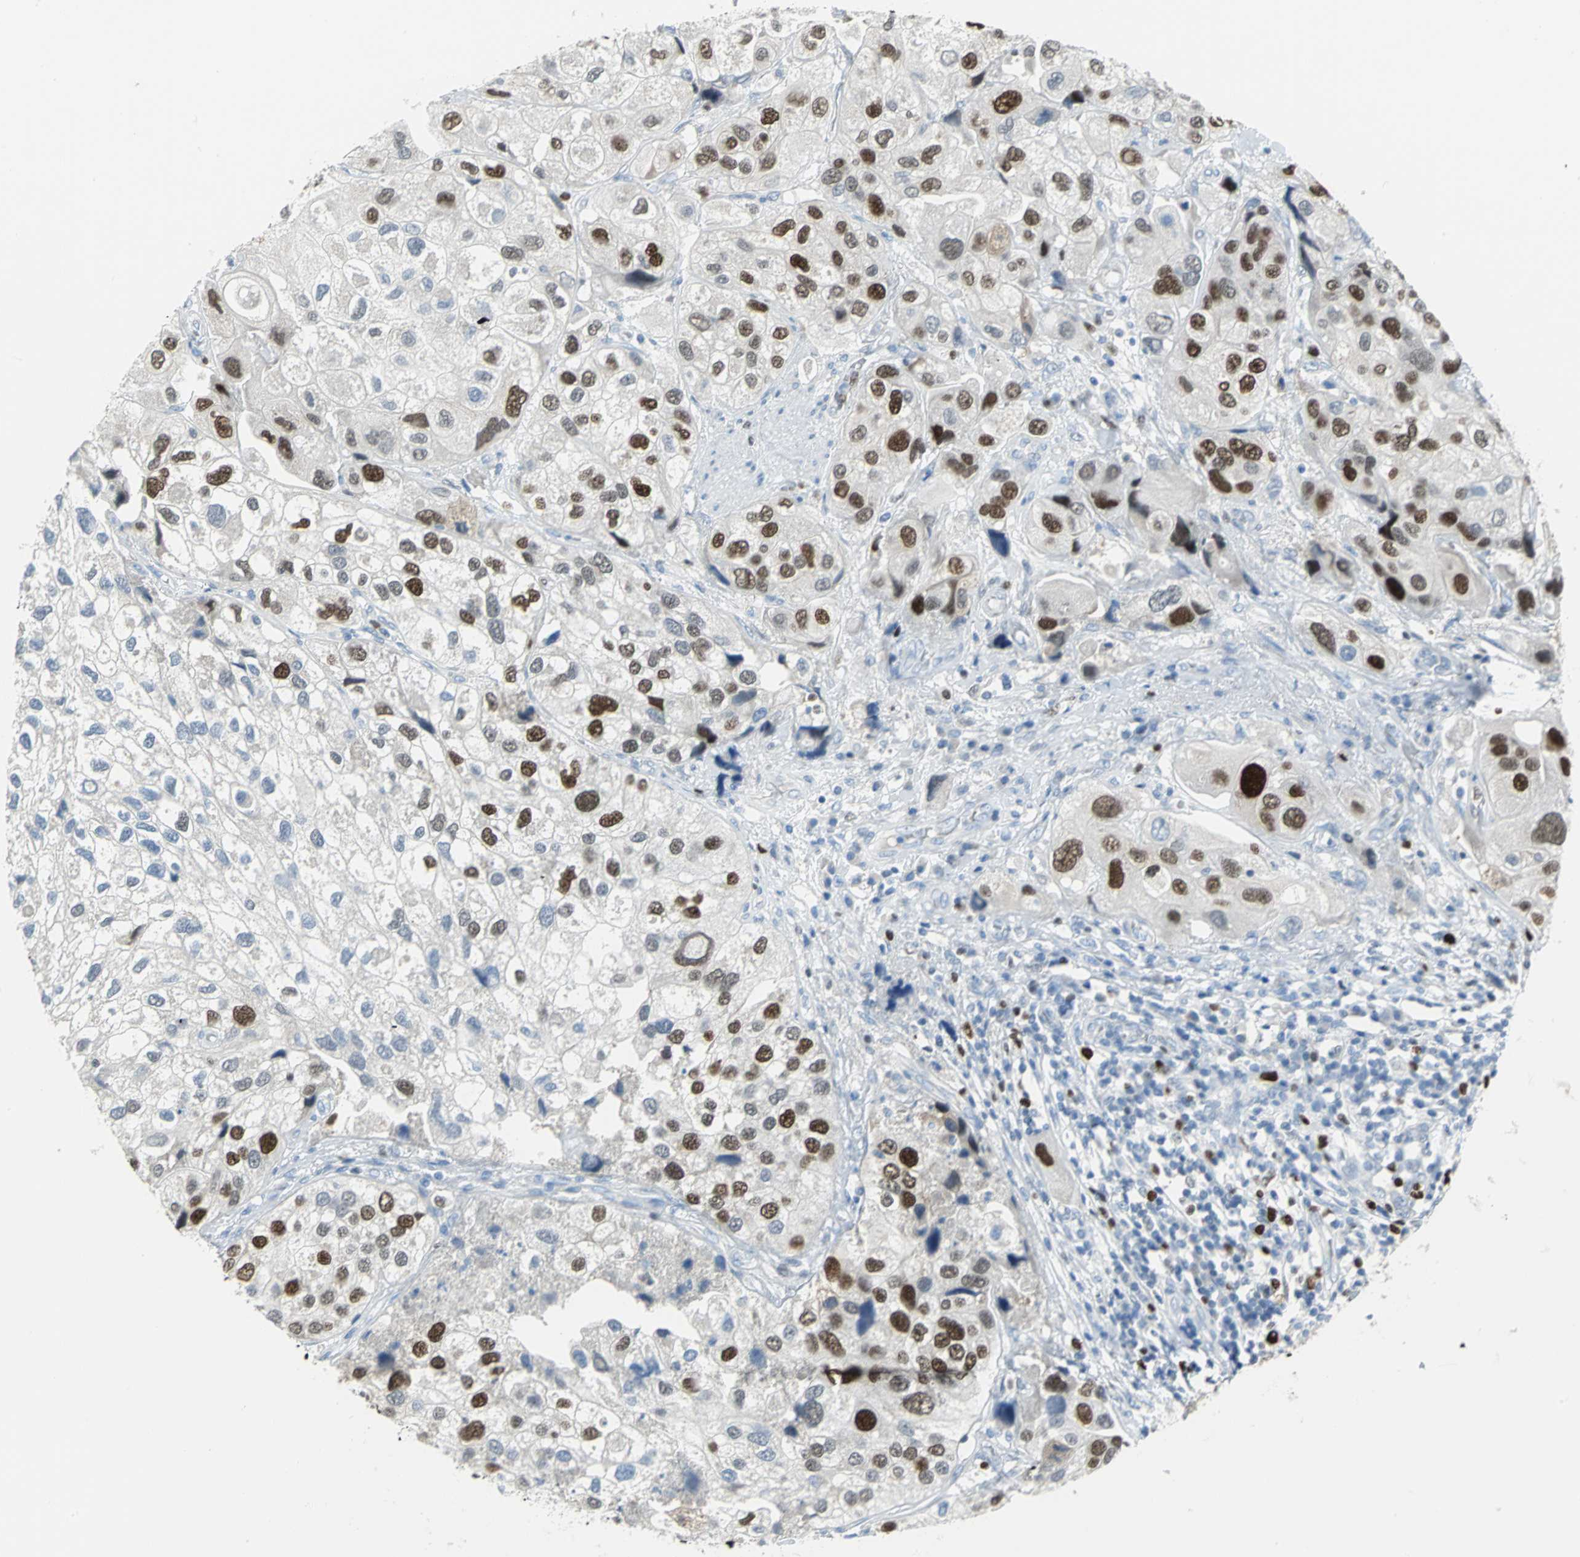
{"staining": {"intensity": "strong", "quantity": ">75%", "location": "nuclear"}, "tissue": "urothelial cancer", "cell_type": "Tumor cells", "image_type": "cancer", "snomed": [{"axis": "morphology", "description": "Urothelial carcinoma, High grade"}, {"axis": "topography", "description": "Urinary bladder"}], "caption": "An immunohistochemistry (IHC) image of tumor tissue is shown. Protein staining in brown labels strong nuclear positivity in high-grade urothelial carcinoma within tumor cells.", "gene": "MCM4", "patient": {"sex": "female", "age": 64}}